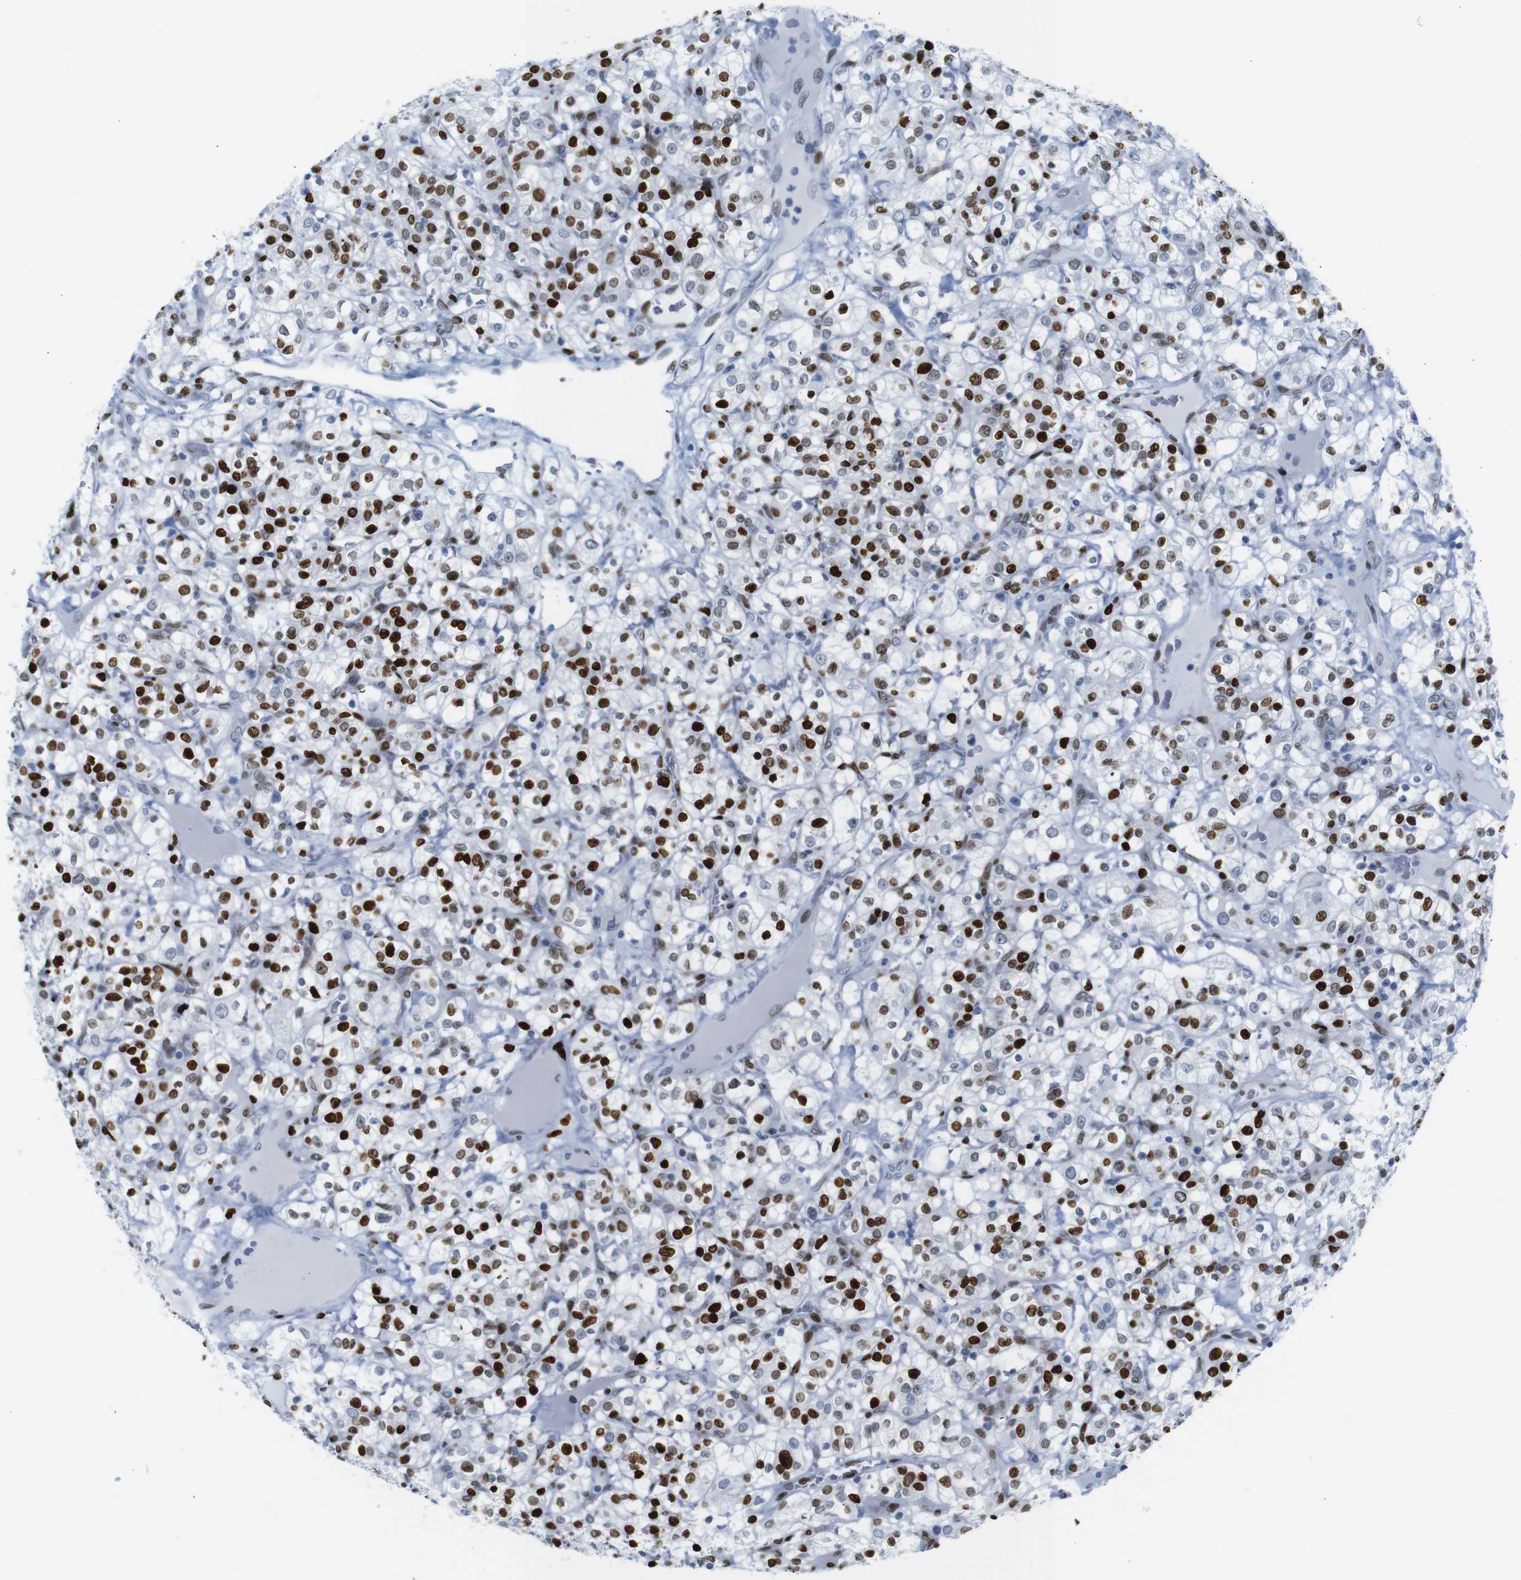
{"staining": {"intensity": "strong", "quantity": ">75%", "location": "nuclear"}, "tissue": "renal cancer", "cell_type": "Tumor cells", "image_type": "cancer", "snomed": [{"axis": "morphology", "description": "Normal tissue, NOS"}, {"axis": "morphology", "description": "Adenocarcinoma, NOS"}, {"axis": "topography", "description": "Kidney"}], "caption": "IHC micrograph of neoplastic tissue: adenocarcinoma (renal) stained using immunohistochemistry (IHC) exhibits high levels of strong protein expression localized specifically in the nuclear of tumor cells, appearing as a nuclear brown color.", "gene": "NPIPB15", "patient": {"sex": "female", "age": 72}}